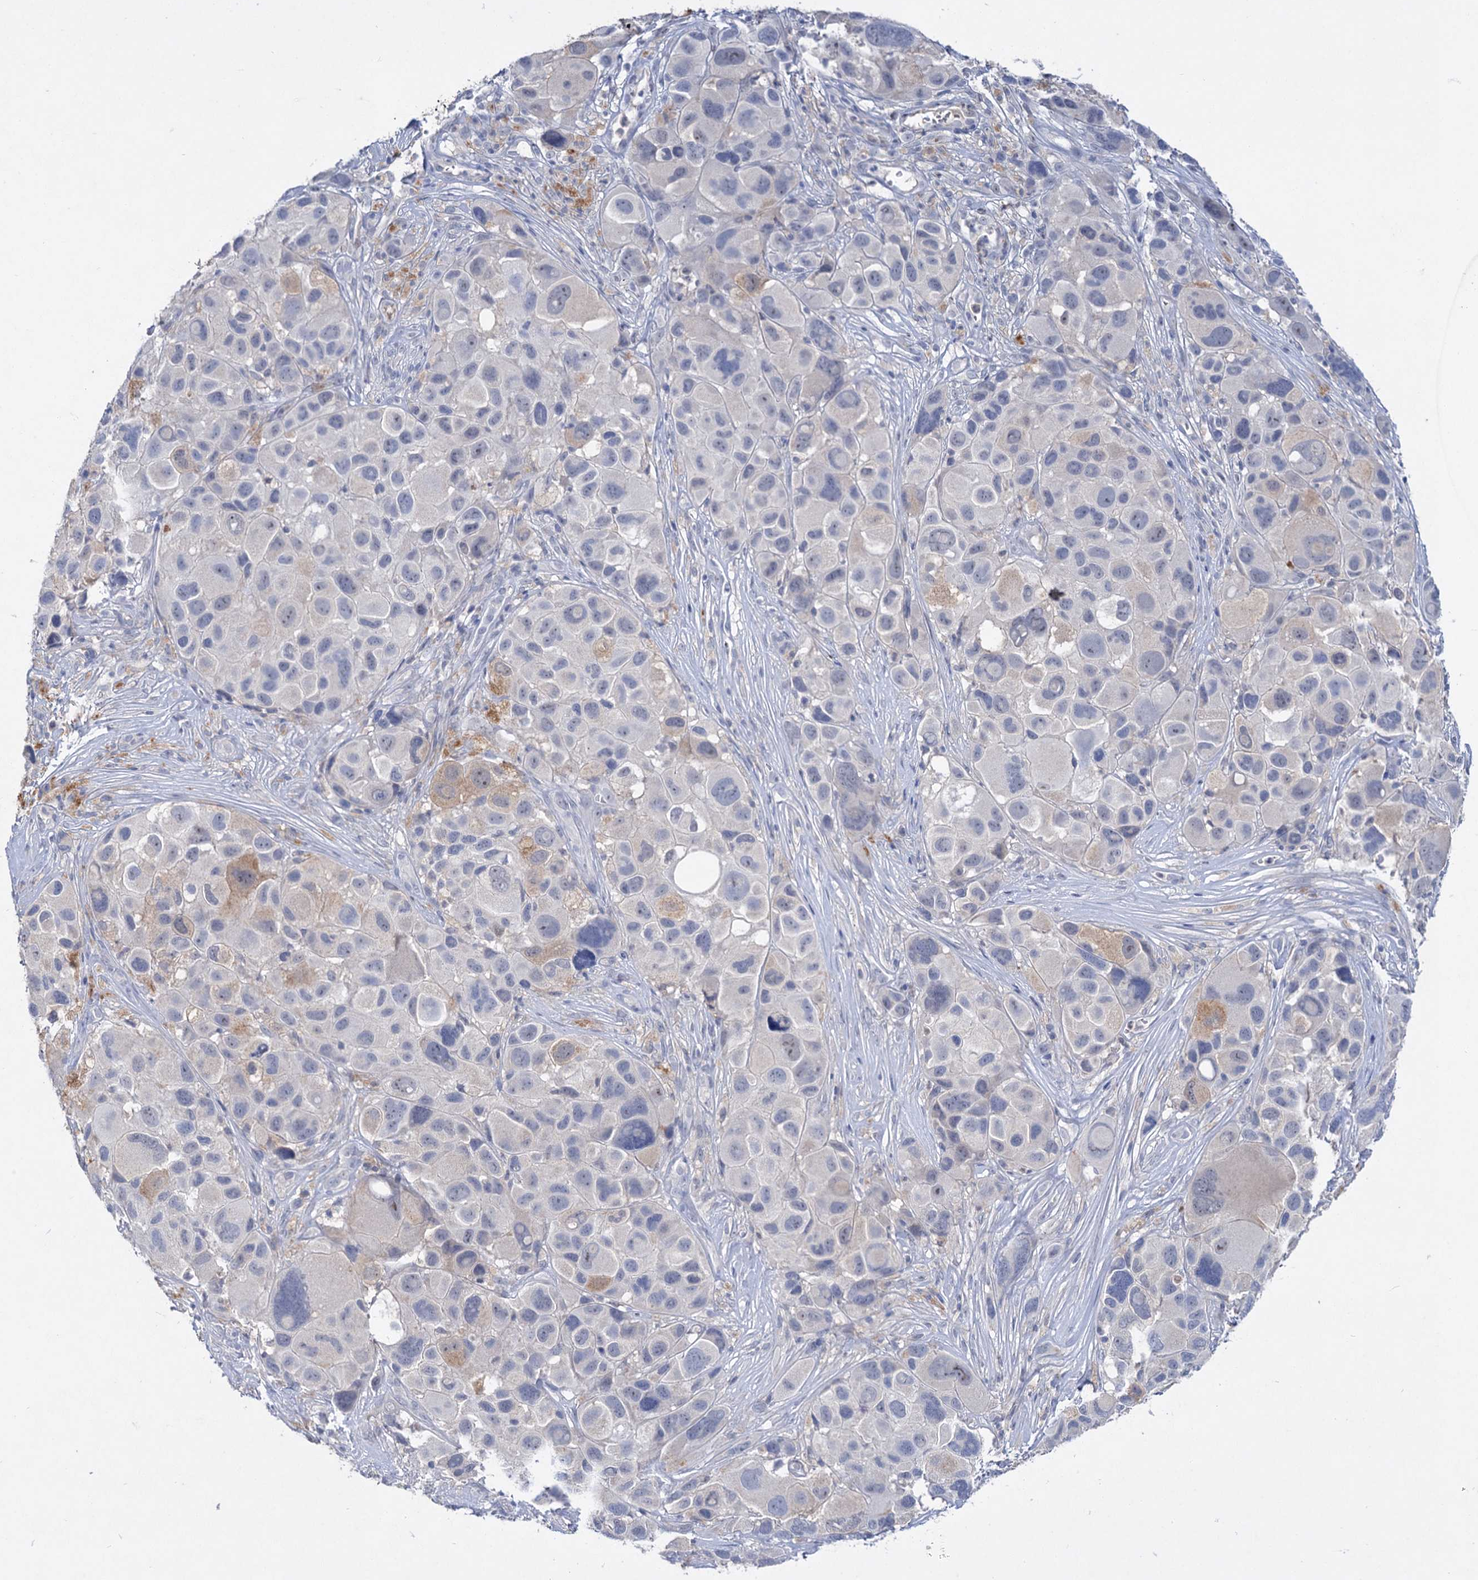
{"staining": {"intensity": "negative", "quantity": "none", "location": "none"}, "tissue": "melanoma", "cell_type": "Tumor cells", "image_type": "cancer", "snomed": [{"axis": "morphology", "description": "Malignant melanoma, NOS"}, {"axis": "topography", "description": "Skin of trunk"}], "caption": "High power microscopy histopathology image of an IHC photomicrograph of malignant melanoma, revealing no significant staining in tumor cells.", "gene": "ATP4A", "patient": {"sex": "male", "age": 71}}